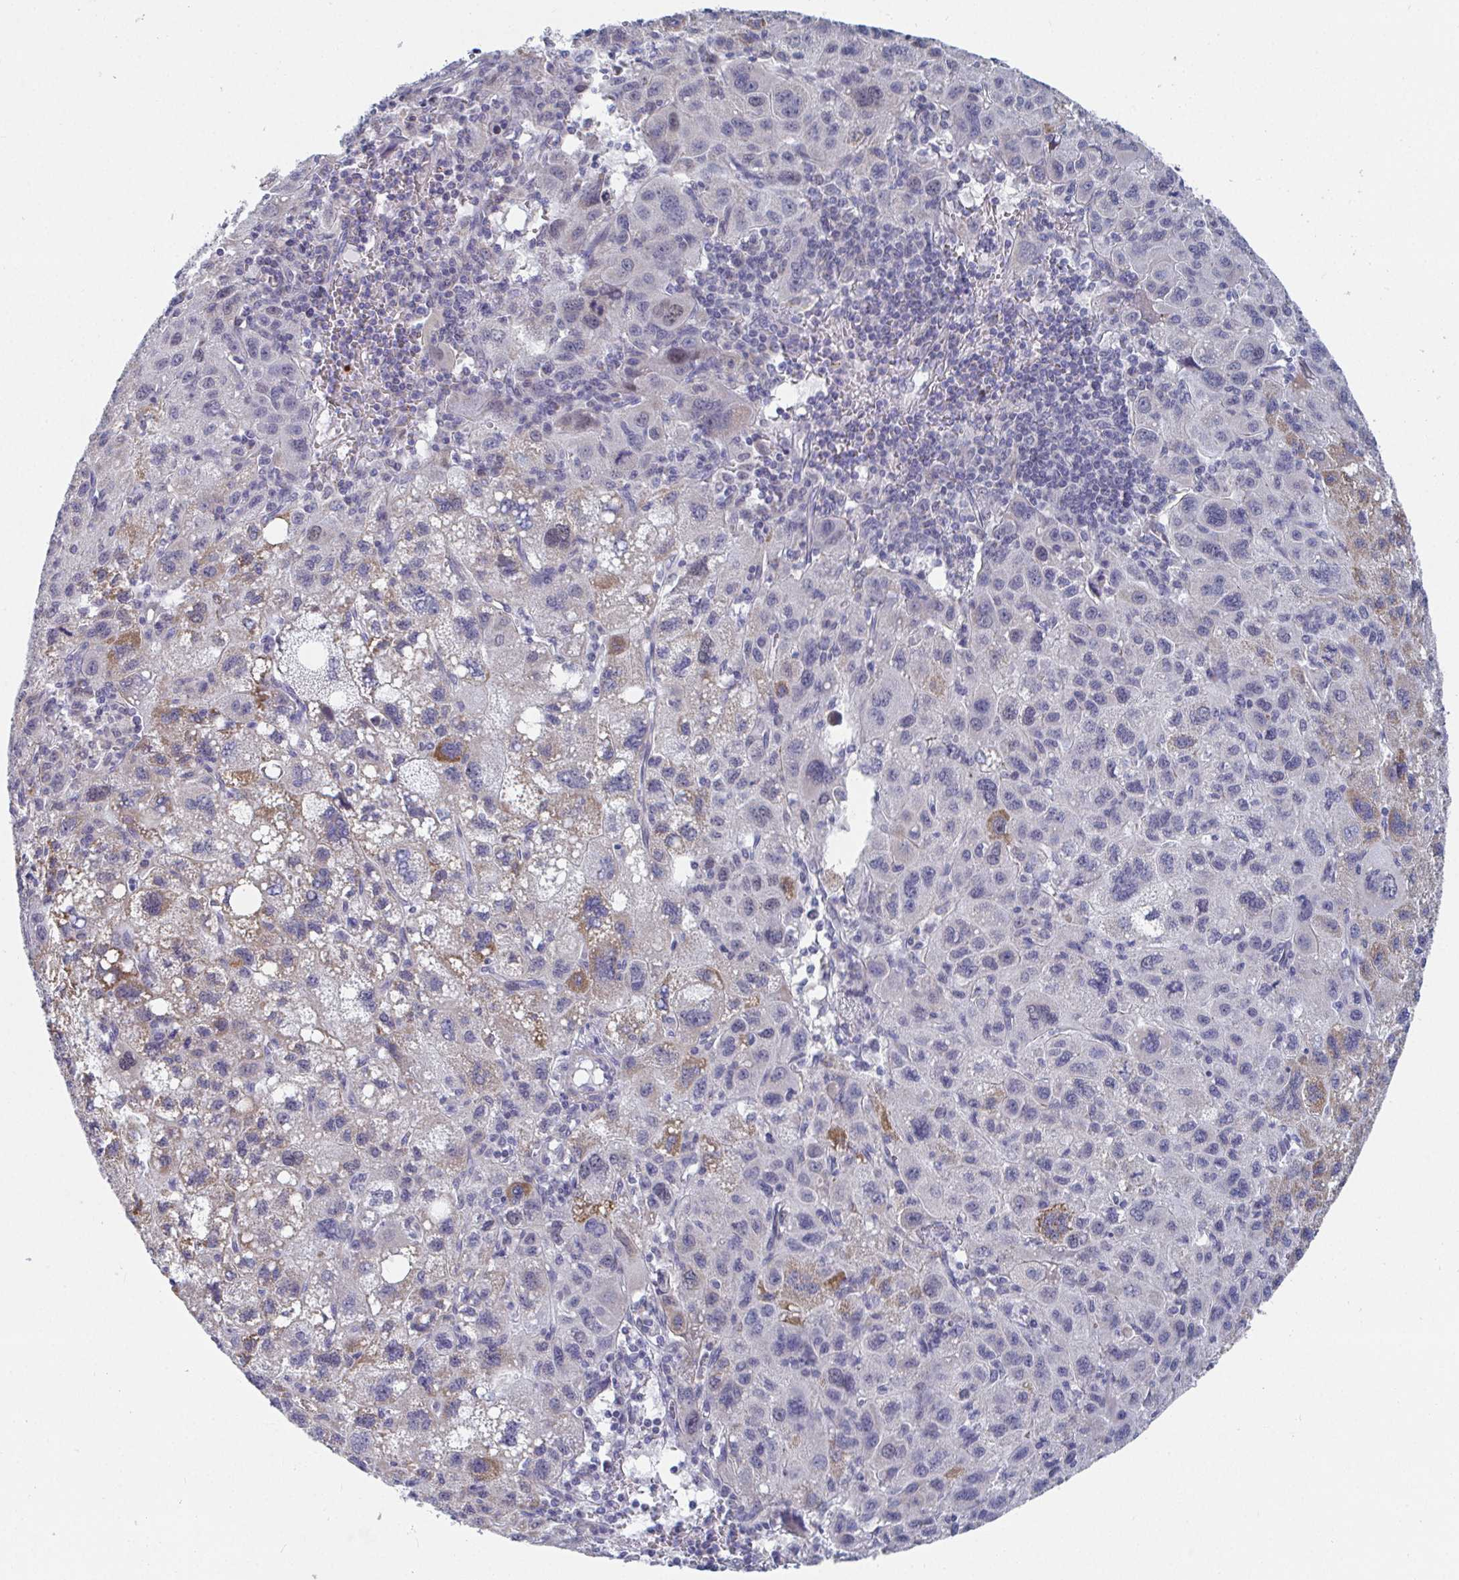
{"staining": {"intensity": "moderate", "quantity": "<25%", "location": "cytoplasmic/membranous"}, "tissue": "liver cancer", "cell_type": "Tumor cells", "image_type": "cancer", "snomed": [{"axis": "morphology", "description": "Carcinoma, Hepatocellular, NOS"}, {"axis": "topography", "description": "Liver"}], "caption": "Immunohistochemical staining of liver cancer (hepatocellular carcinoma) exhibits moderate cytoplasmic/membranous protein positivity in about <25% of tumor cells.", "gene": "ATP5F1C", "patient": {"sex": "female", "age": 77}}